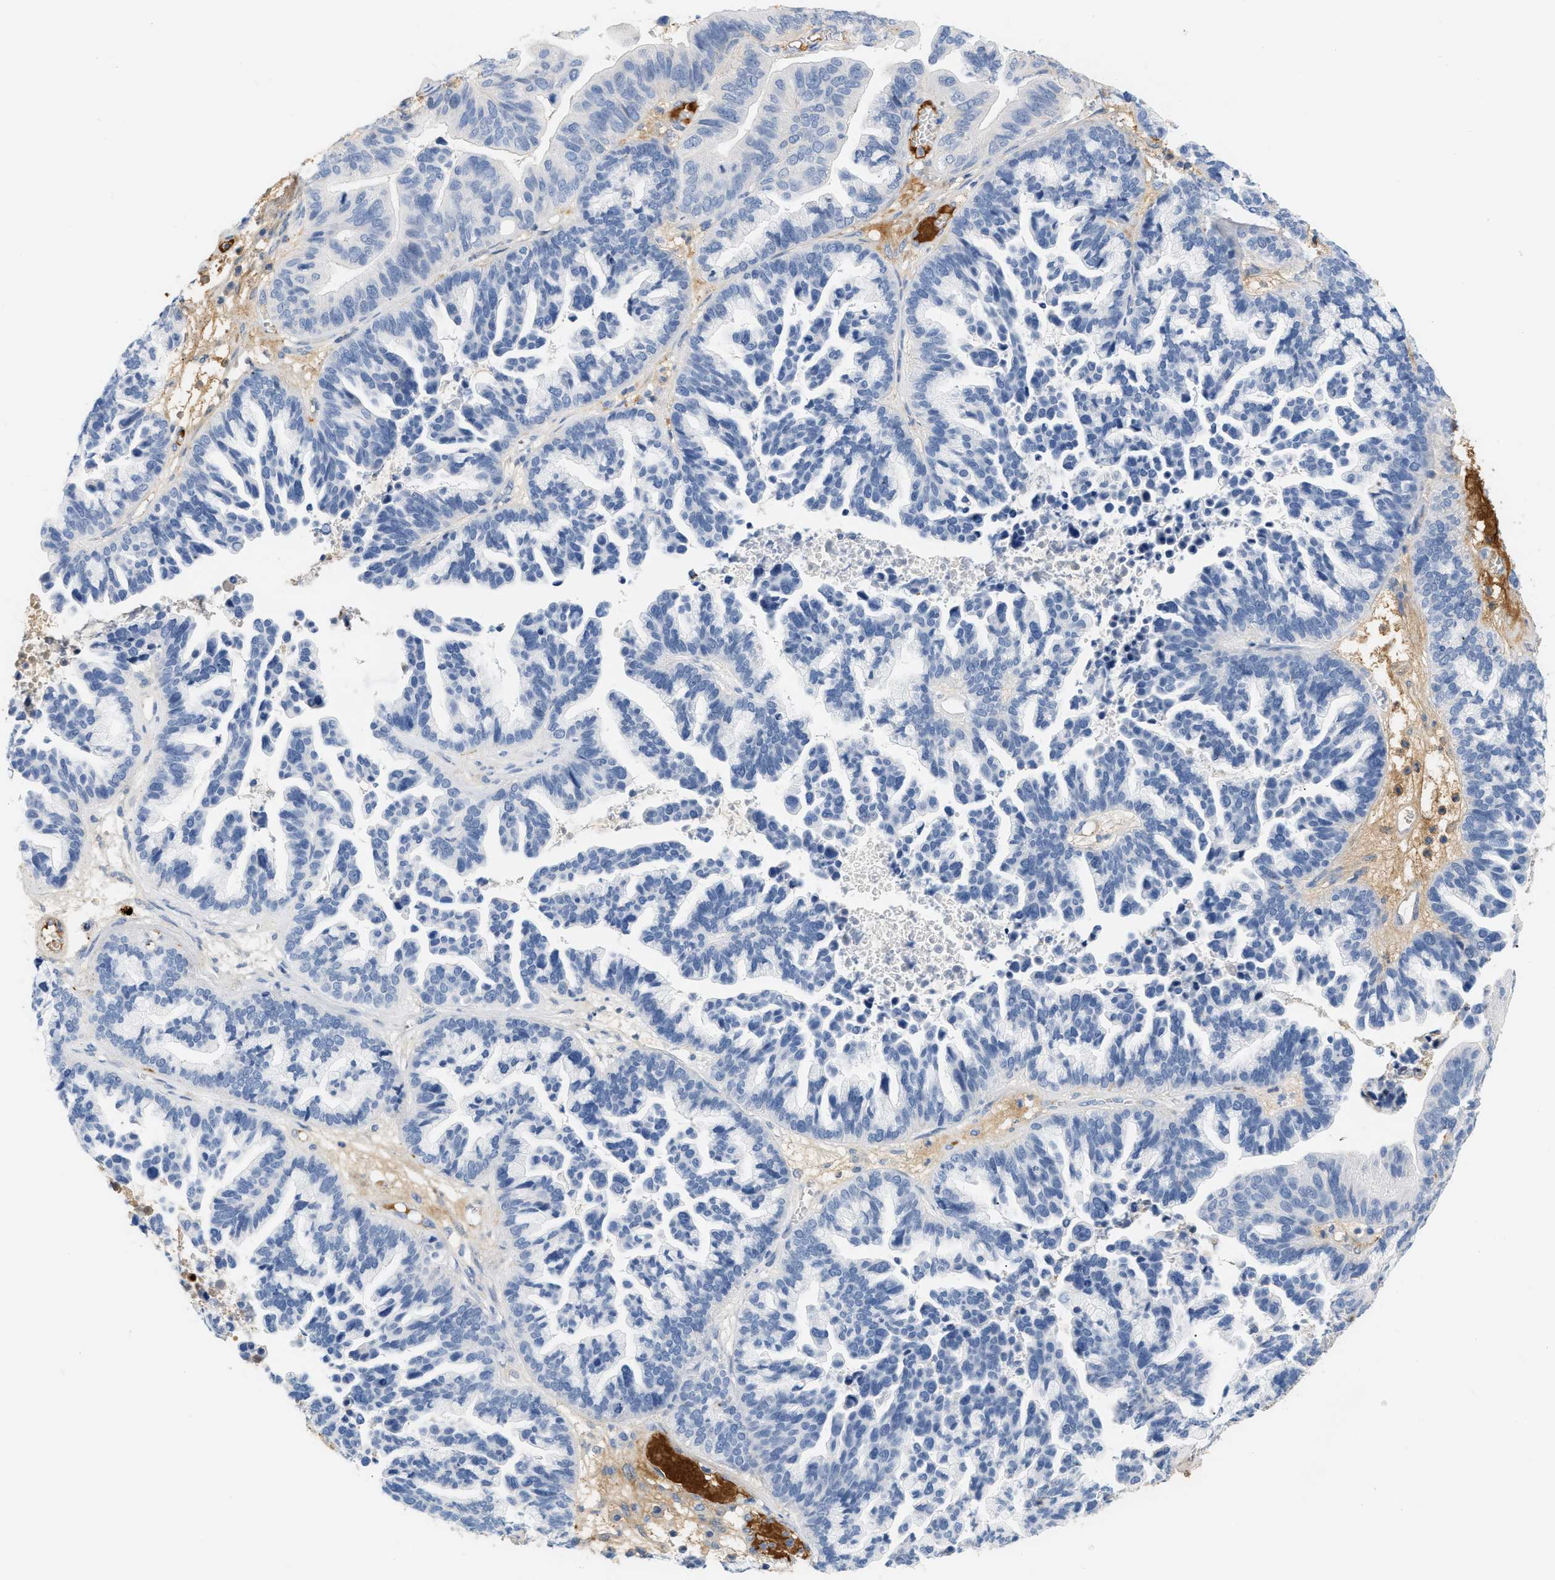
{"staining": {"intensity": "negative", "quantity": "none", "location": "none"}, "tissue": "ovarian cancer", "cell_type": "Tumor cells", "image_type": "cancer", "snomed": [{"axis": "morphology", "description": "Cystadenocarcinoma, serous, NOS"}, {"axis": "topography", "description": "Ovary"}], "caption": "Tumor cells are negative for protein expression in human serous cystadenocarcinoma (ovarian). (DAB immunohistochemistry with hematoxylin counter stain).", "gene": "CFH", "patient": {"sex": "female", "age": 56}}